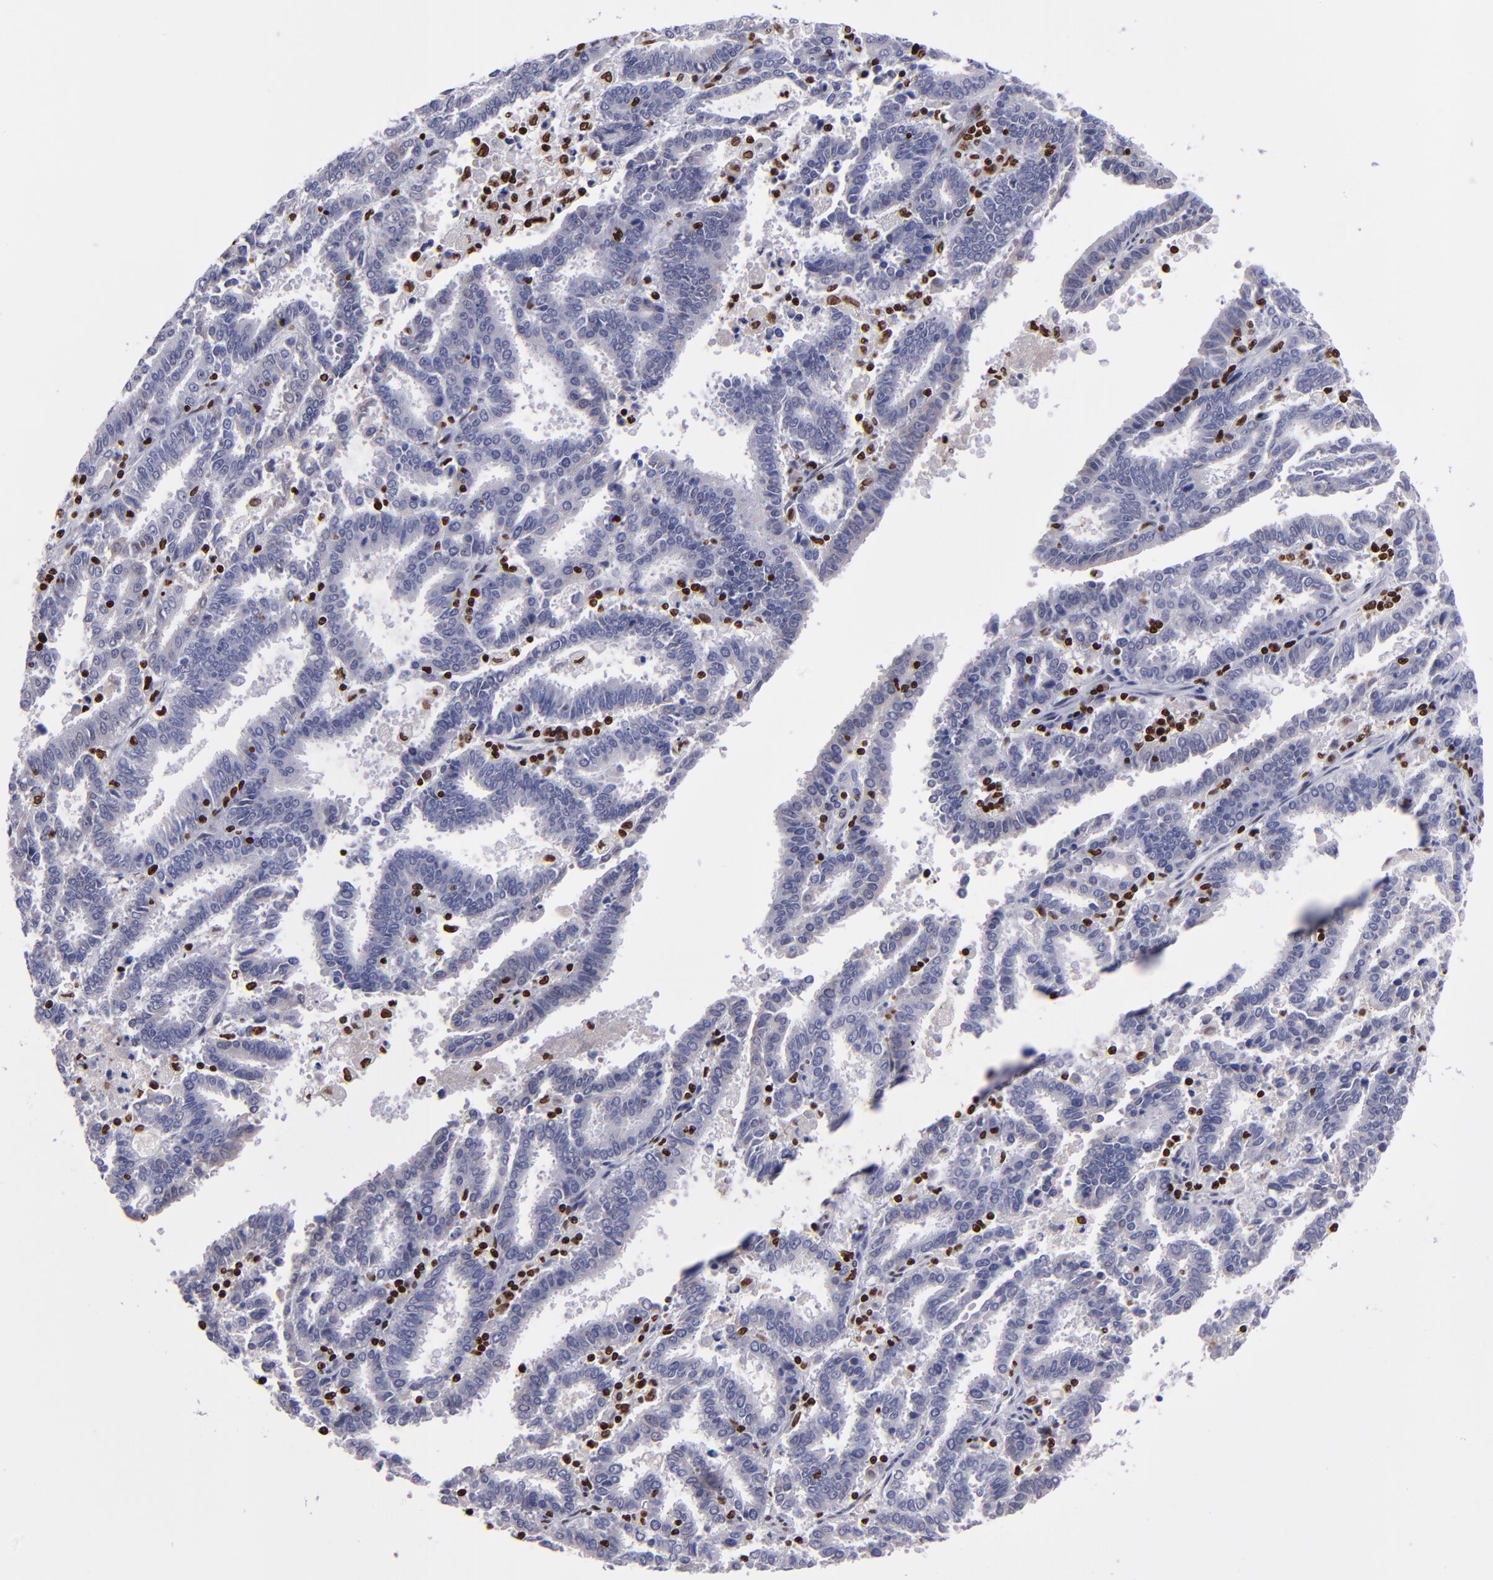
{"staining": {"intensity": "strong", "quantity": "<25%", "location": "nuclear"}, "tissue": "endometrial cancer", "cell_type": "Tumor cells", "image_type": "cancer", "snomed": [{"axis": "morphology", "description": "Adenocarcinoma, NOS"}, {"axis": "topography", "description": "Uterus"}], "caption": "Adenocarcinoma (endometrial) stained with a brown dye shows strong nuclear positive staining in about <25% of tumor cells.", "gene": "CDKL5", "patient": {"sex": "female", "age": 83}}